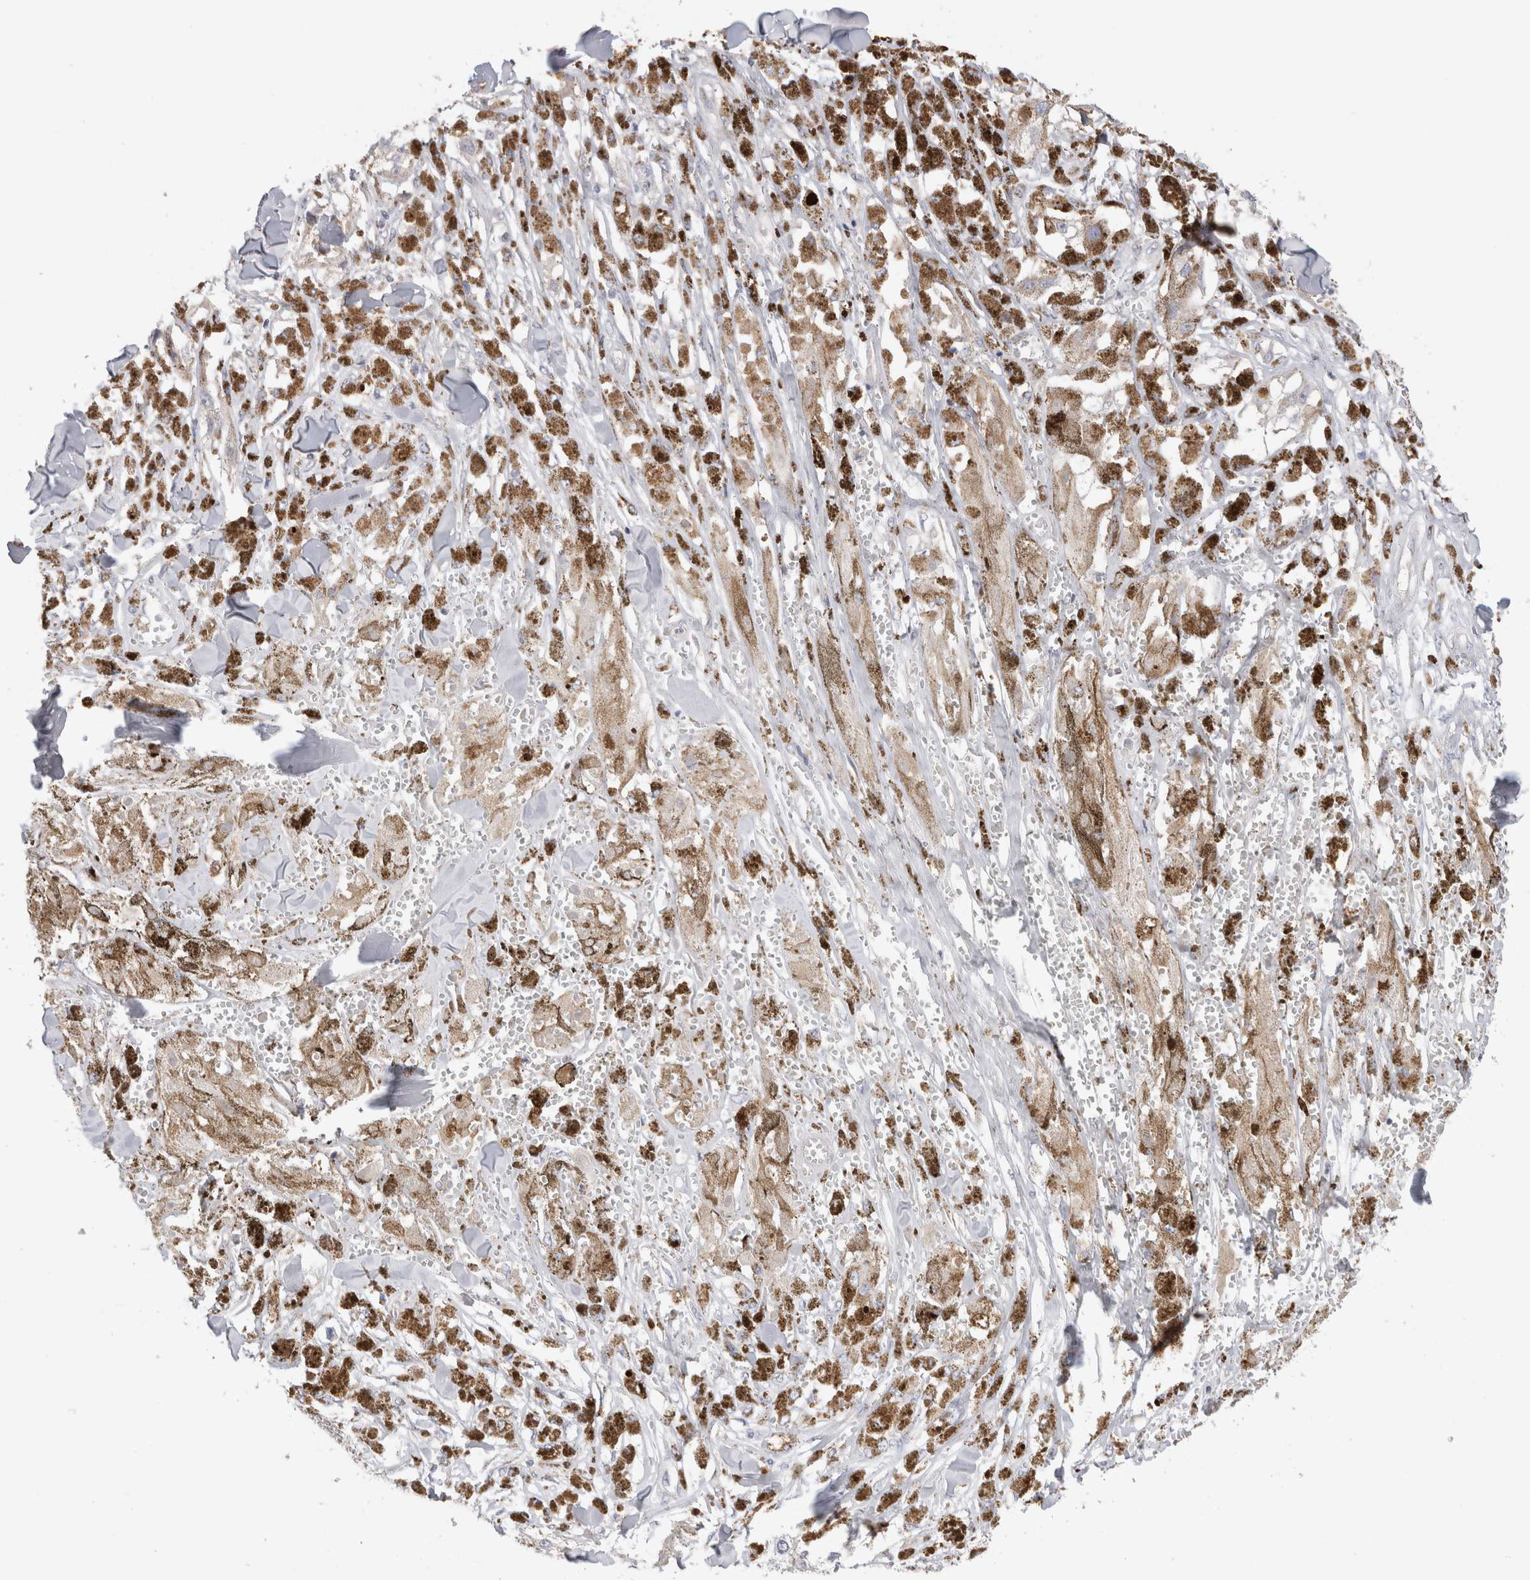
{"staining": {"intensity": "negative", "quantity": "none", "location": "none"}, "tissue": "melanoma", "cell_type": "Tumor cells", "image_type": "cancer", "snomed": [{"axis": "morphology", "description": "Malignant melanoma, NOS"}, {"axis": "topography", "description": "Skin"}], "caption": "A high-resolution image shows immunohistochemistry (IHC) staining of melanoma, which reveals no significant expression in tumor cells.", "gene": "DMD", "patient": {"sex": "male", "age": 88}}